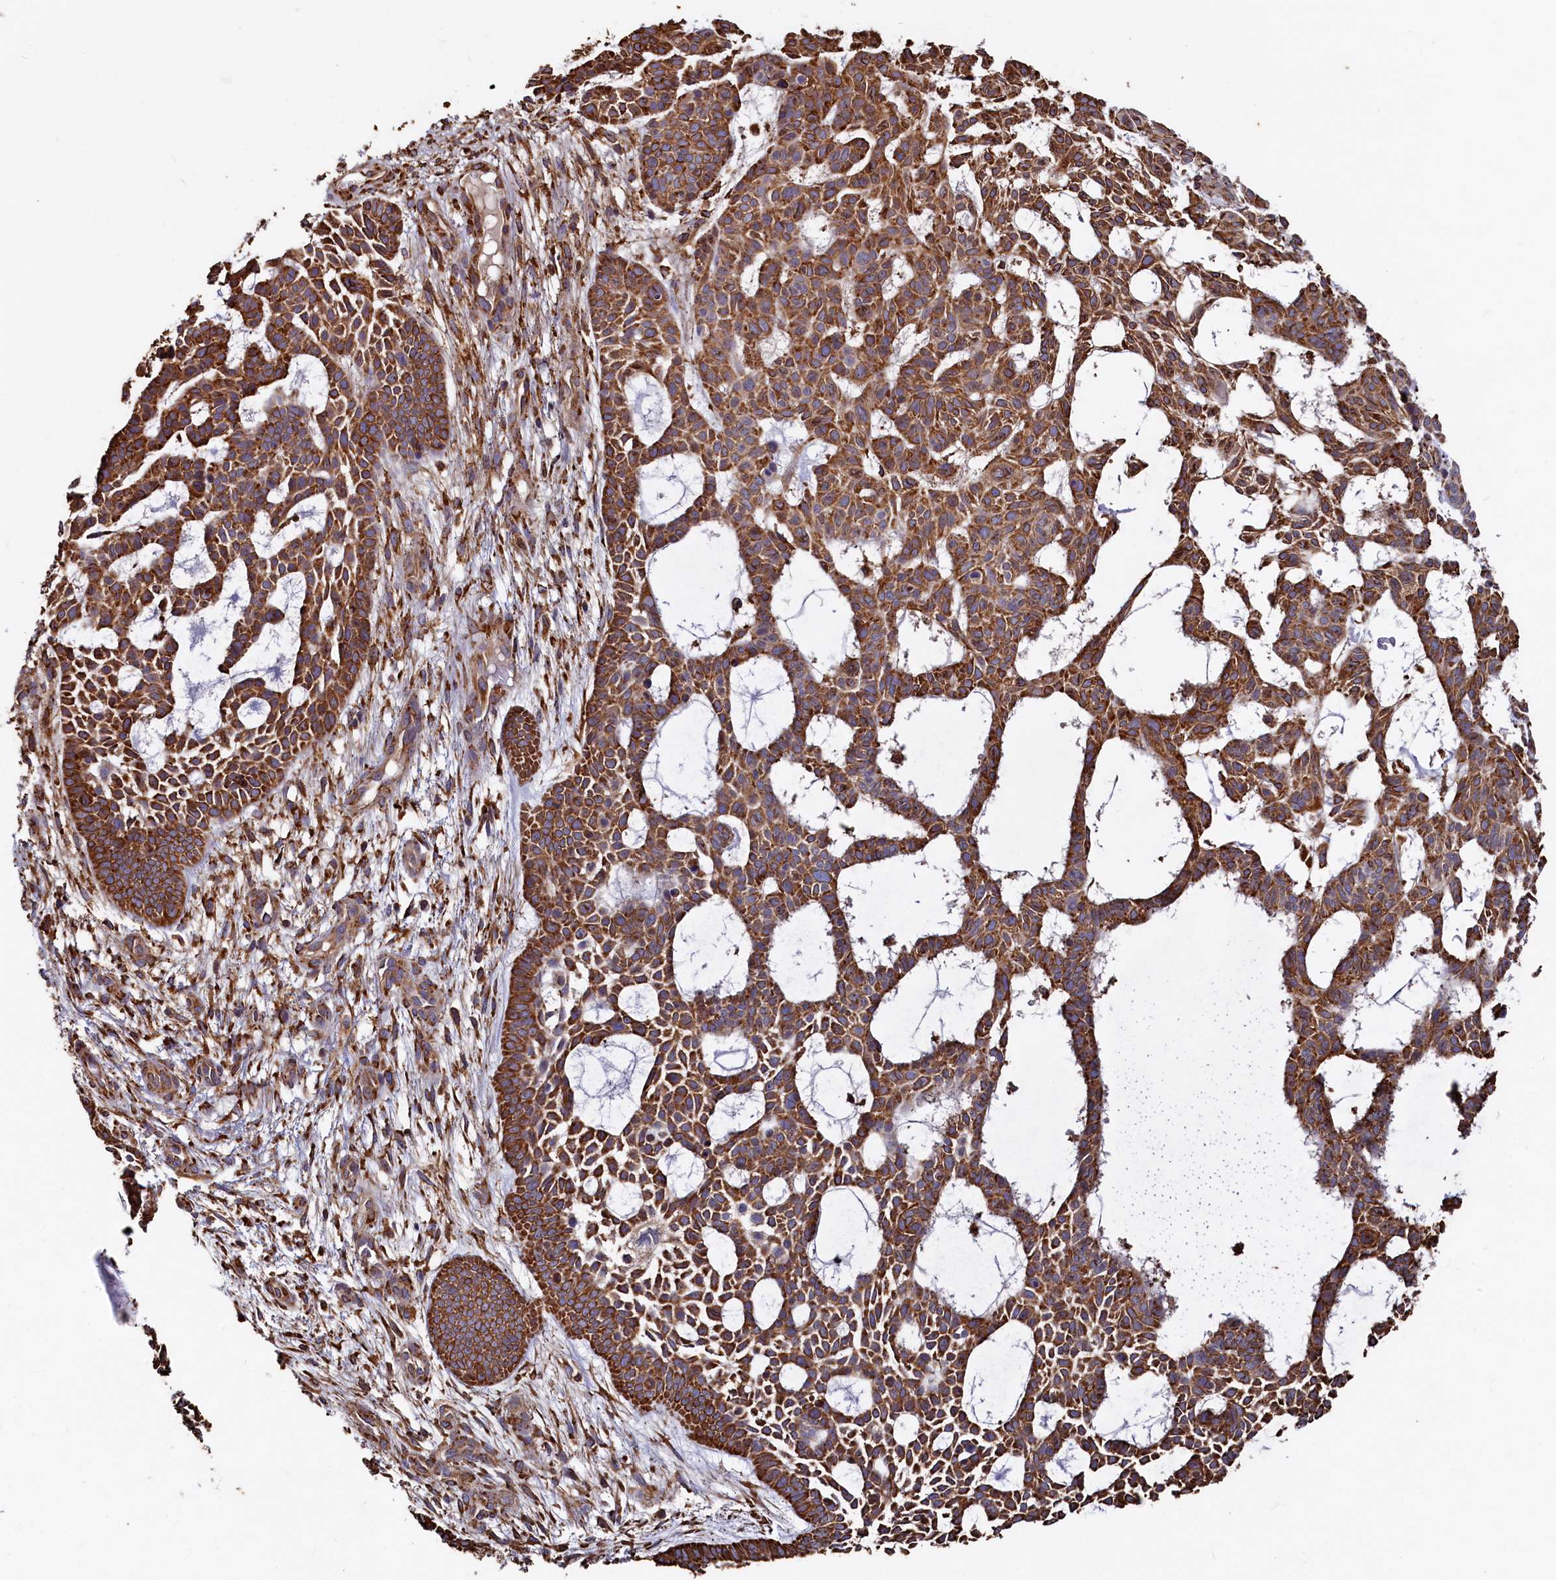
{"staining": {"intensity": "strong", "quantity": ">75%", "location": "cytoplasmic/membranous"}, "tissue": "skin cancer", "cell_type": "Tumor cells", "image_type": "cancer", "snomed": [{"axis": "morphology", "description": "Basal cell carcinoma"}, {"axis": "topography", "description": "Skin"}], "caption": "Immunohistochemical staining of skin cancer (basal cell carcinoma) displays strong cytoplasmic/membranous protein staining in about >75% of tumor cells. The staining is performed using DAB brown chromogen to label protein expression. The nuclei are counter-stained blue using hematoxylin.", "gene": "NEURL1B", "patient": {"sex": "male", "age": 89}}